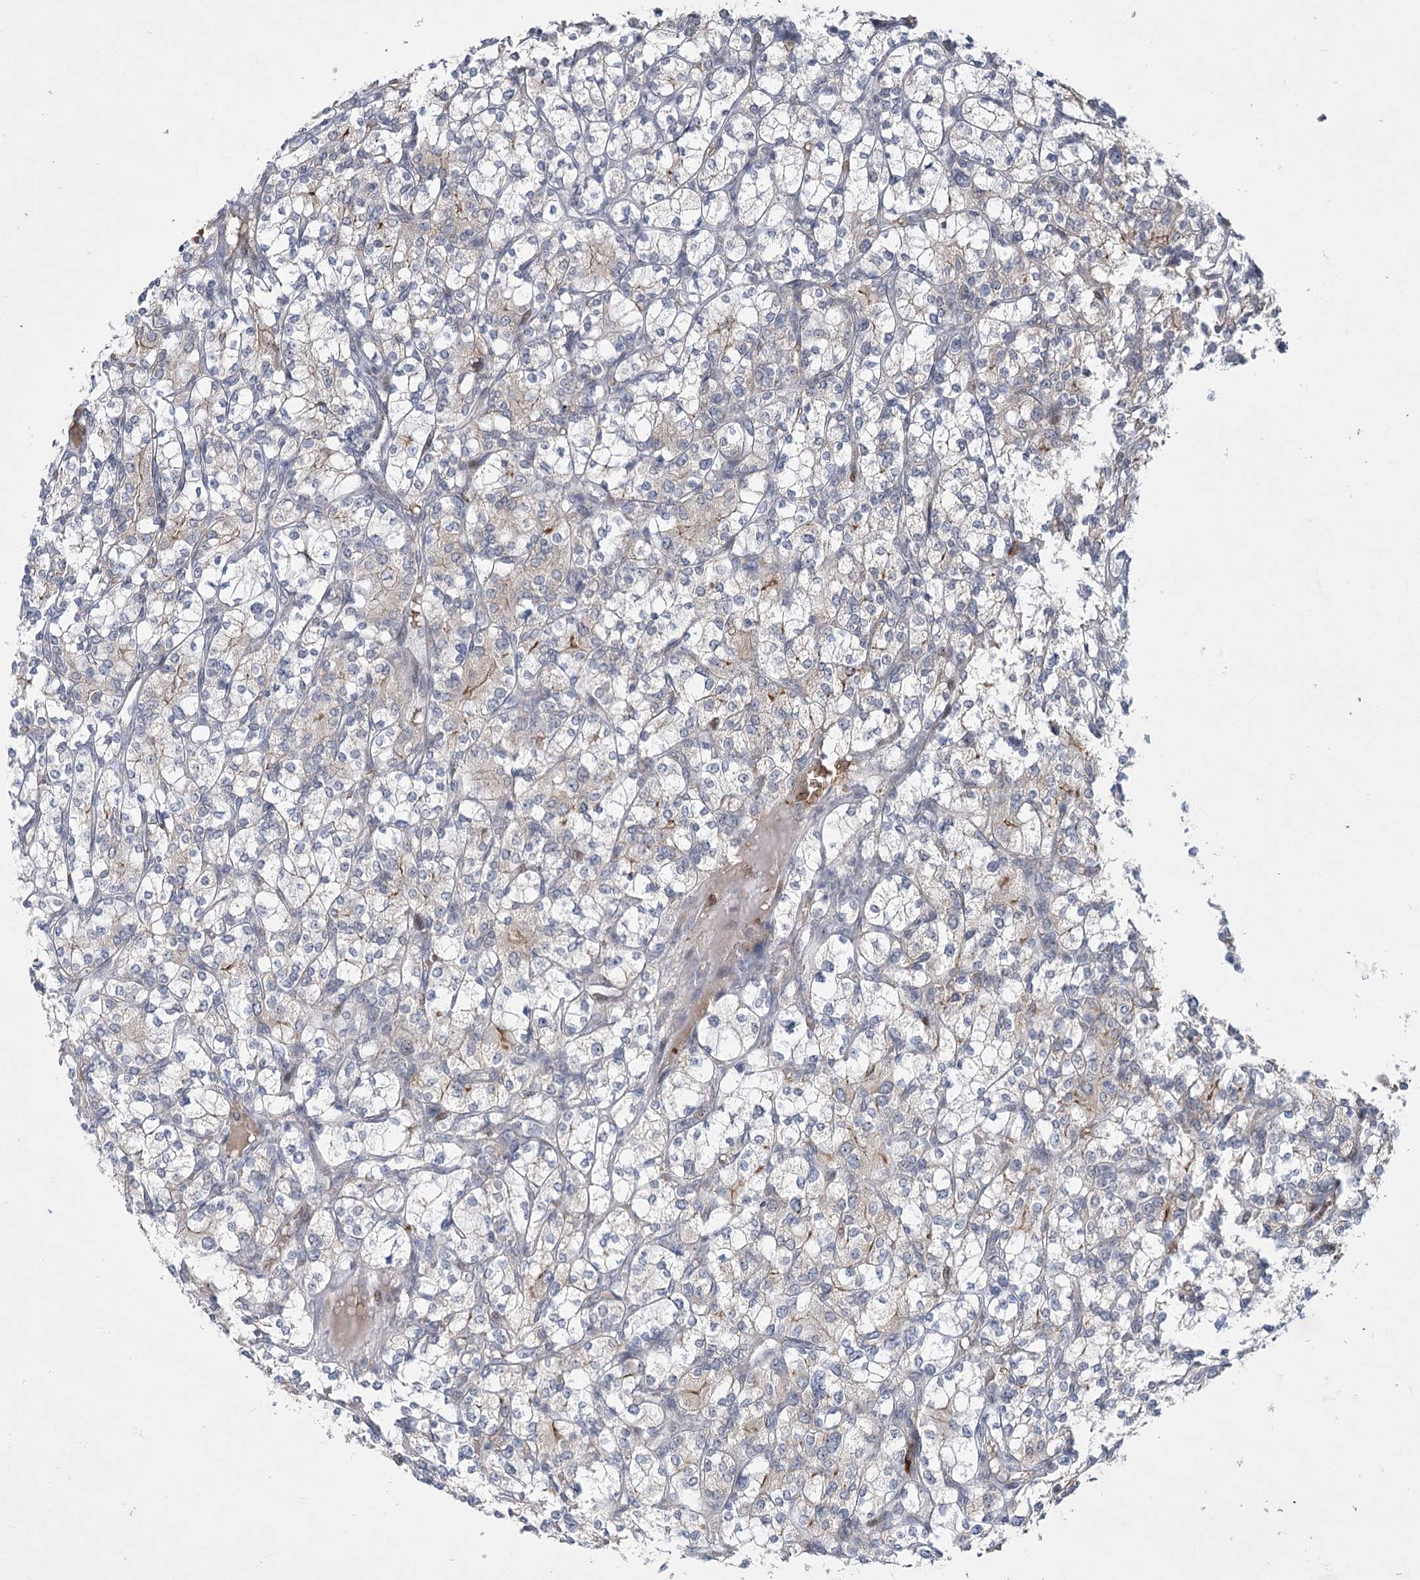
{"staining": {"intensity": "negative", "quantity": "none", "location": "none"}, "tissue": "renal cancer", "cell_type": "Tumor cells", "image_type": "cancer", "snomed": [{"axis": "morphology", "description": "Adenocarcinoma, NOS"}, {"axis": "topography", "description": "Kidney"}], "caption": "IHC of human renal cancer exhibits no expression in tumor cells.", "gene": "NSMCE4A", "patient": {"sex": "male", "age": 77}}